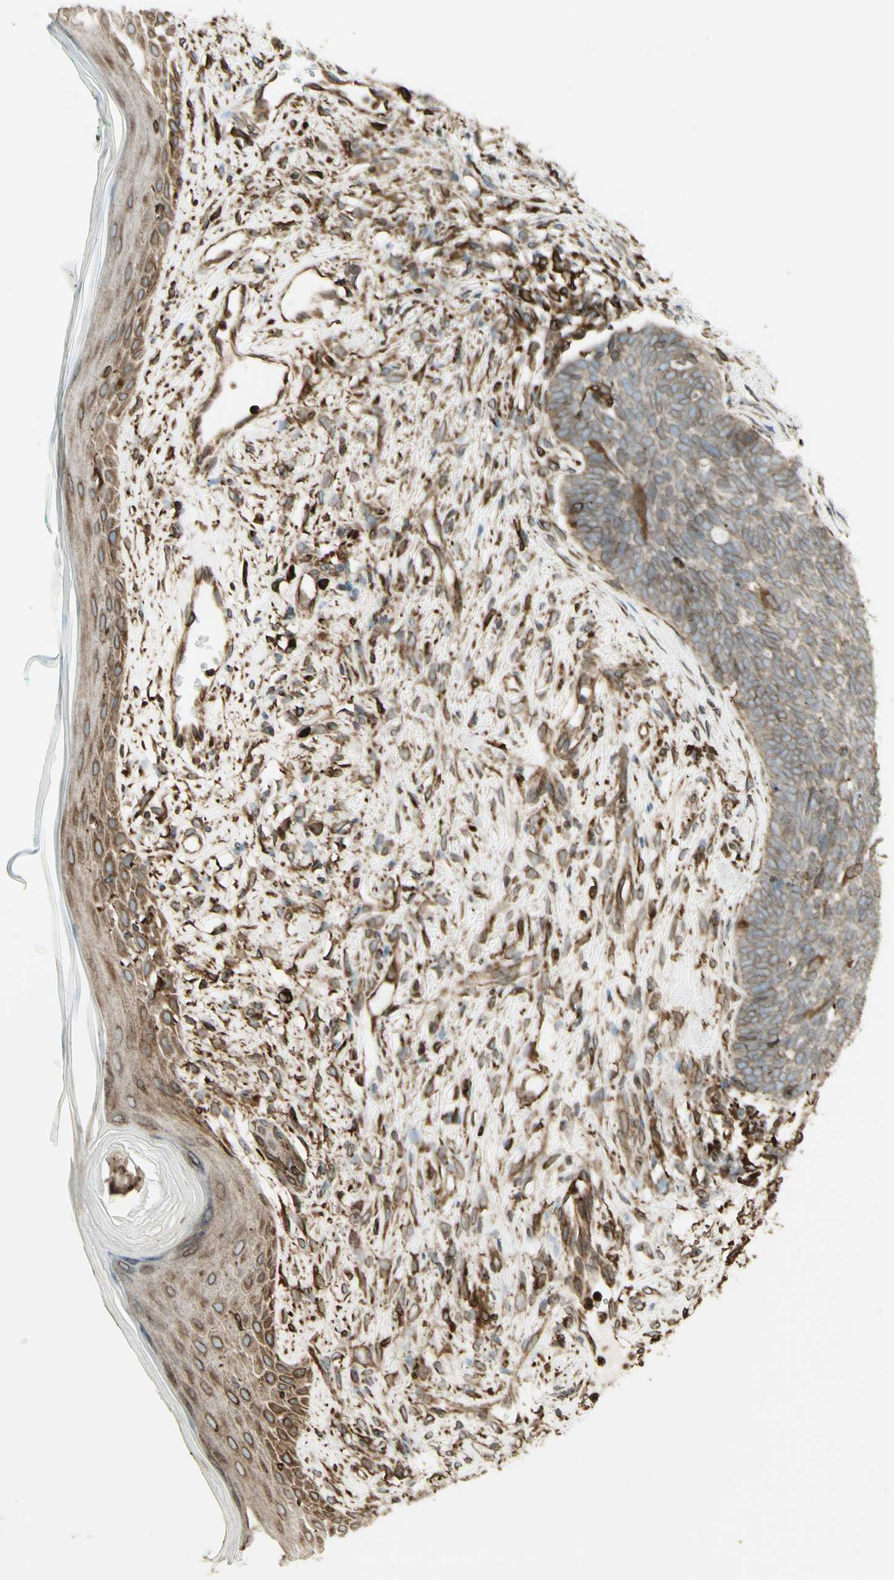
{"staining": {"intensity": "weak", "quantity": "25%-75%", "location": "cytoplasmic/membranous"}, "tissue": "skin cancer", "cell_type": "Tumor cells", "image_type": "cancer", "snomed": [{"axis": "morphology", "description": "Basal cell carcinoma"}, {"axis": "topography", "description": "Skin"}], "caption": "IHC of skin cancer (basal cell carcinoma) exhibits low levels of weak cytoplasmic/membranous expression in approximately 25%-75% of tumor cells.", "gene": "CANX", "patient": {"sex": "female", "age": 84}}